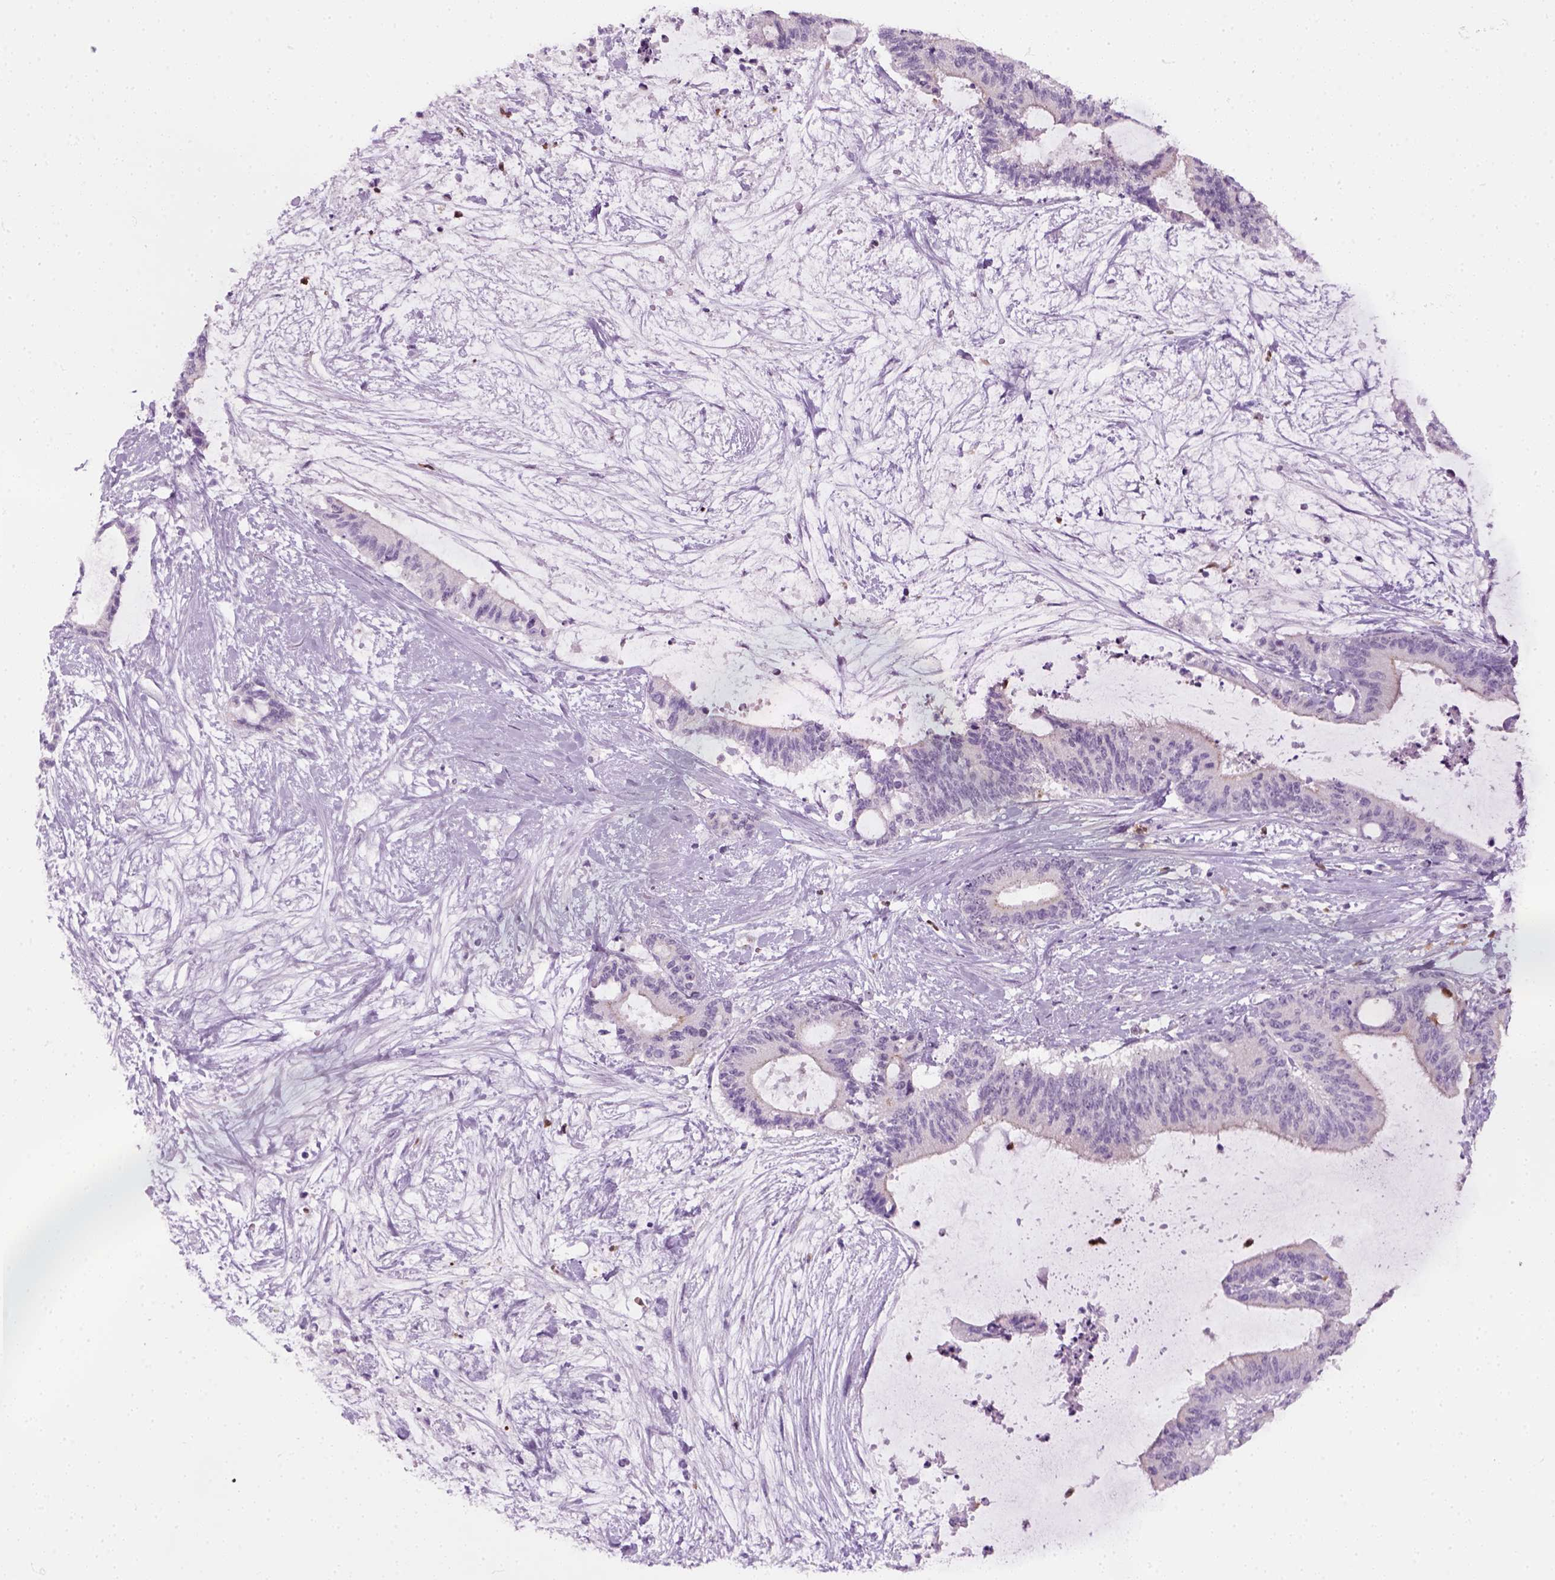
{"staining": {"intensity": "negative", "quantity": "none", "location": "none"}, "tissue": "liver cancer", "cell_type": "Tumor cells", "image_type": "cancer", "snomed": [{"axis": "morphology", "description": "Cholangiocarcinoma"}, {"axis": "topography", "description": "Liver"}], "caption": "High magnification brightfield microscopy of liver cholangiocarcinoma stained with DAB (3,3'-diaminobenzidine) (brown) and counterstained with hematoxylin (blue): tumor cells show no significant positivity.", "gene": "IL4", "patient": {"sex": "female", "age": 73}}